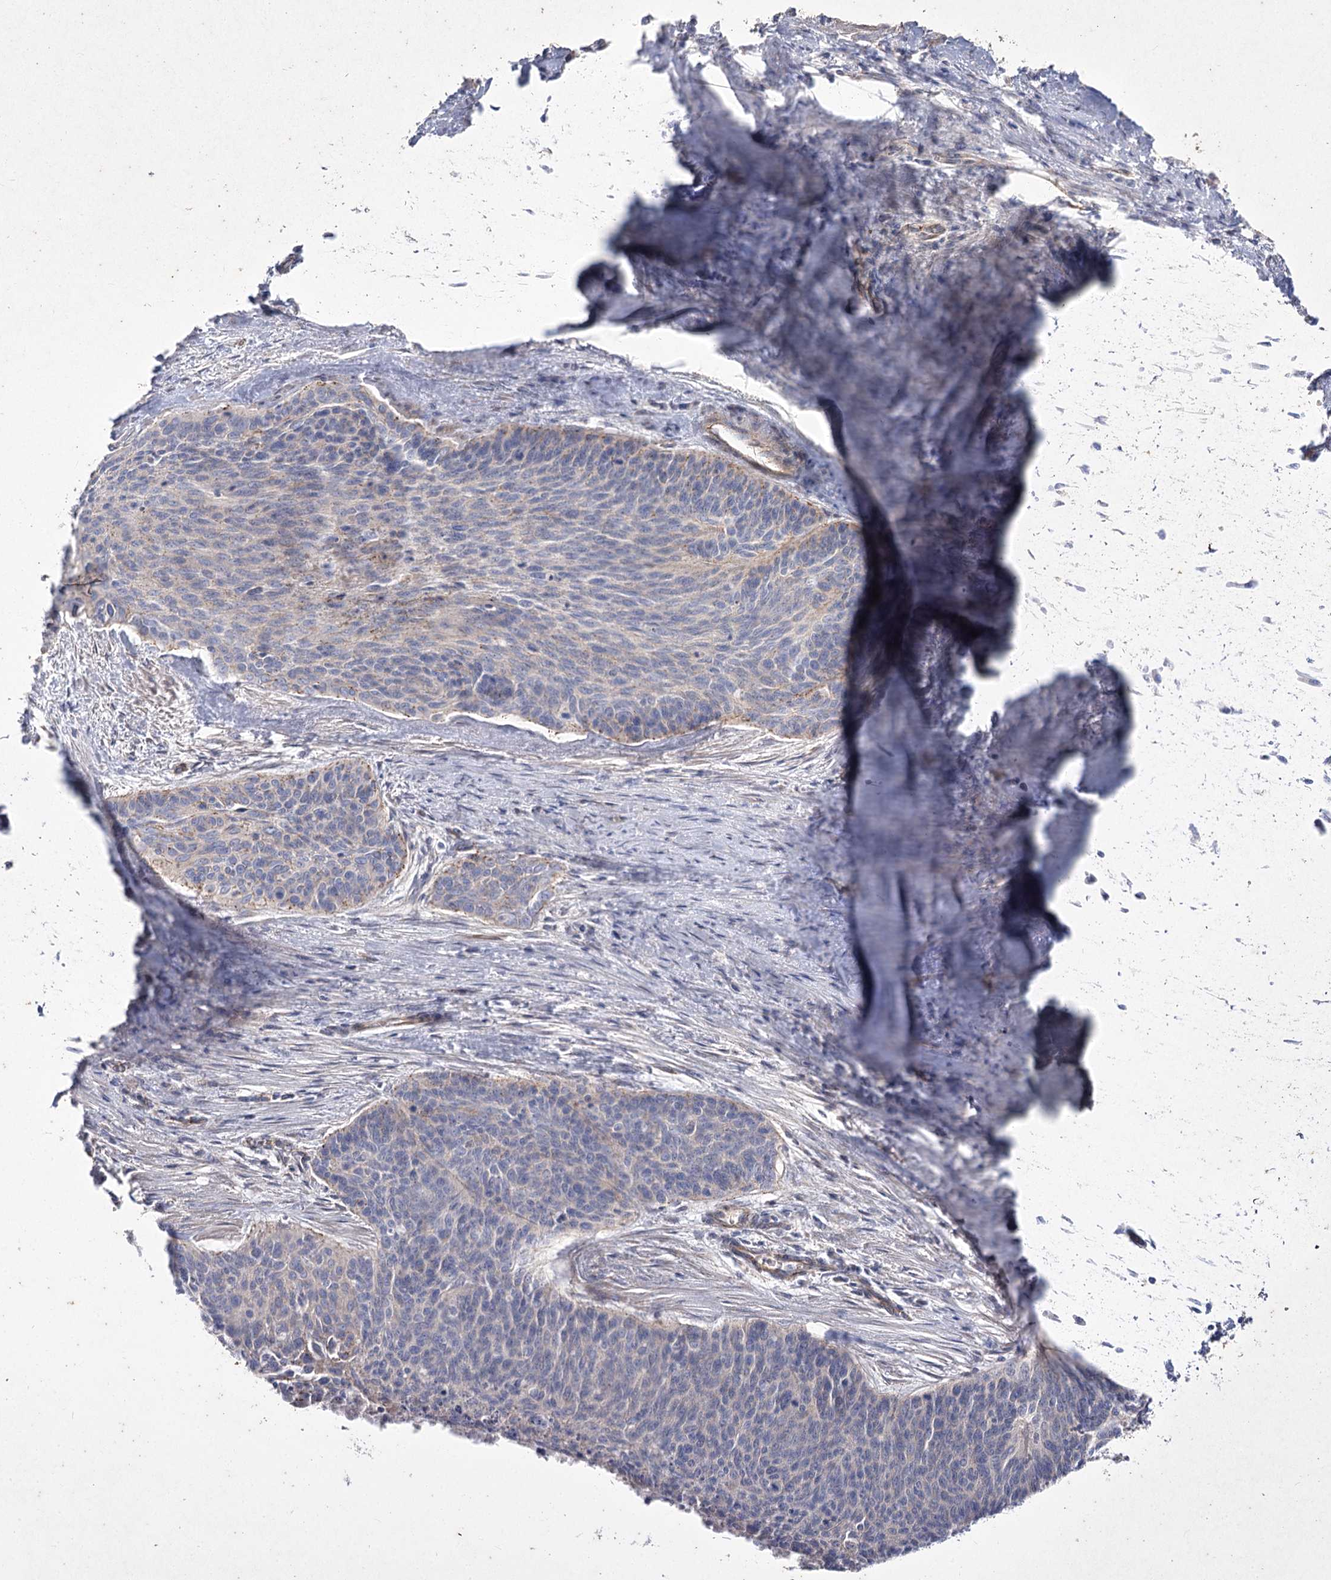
{"staining": {"intensity": "negative", "quantity": "none", "location": "none"}, "tissue": "cervical cancer", "cell_type": "Tumor cells", "image_type": "cancer", "snomed": [{"axis": "morphology", "description": "Squamous cell carcinoma, NOS"}, {"axis": "topography", "description": "Cervix"}], "caption": "A high-resolution image shows immunohistochemistry staining of cervical cancer (squamous cell carcinoma), which reveals no significant positivity in tumor cells.", "gene": "LDLRAD3", "patient": {"sex": "female", "age": 55}}